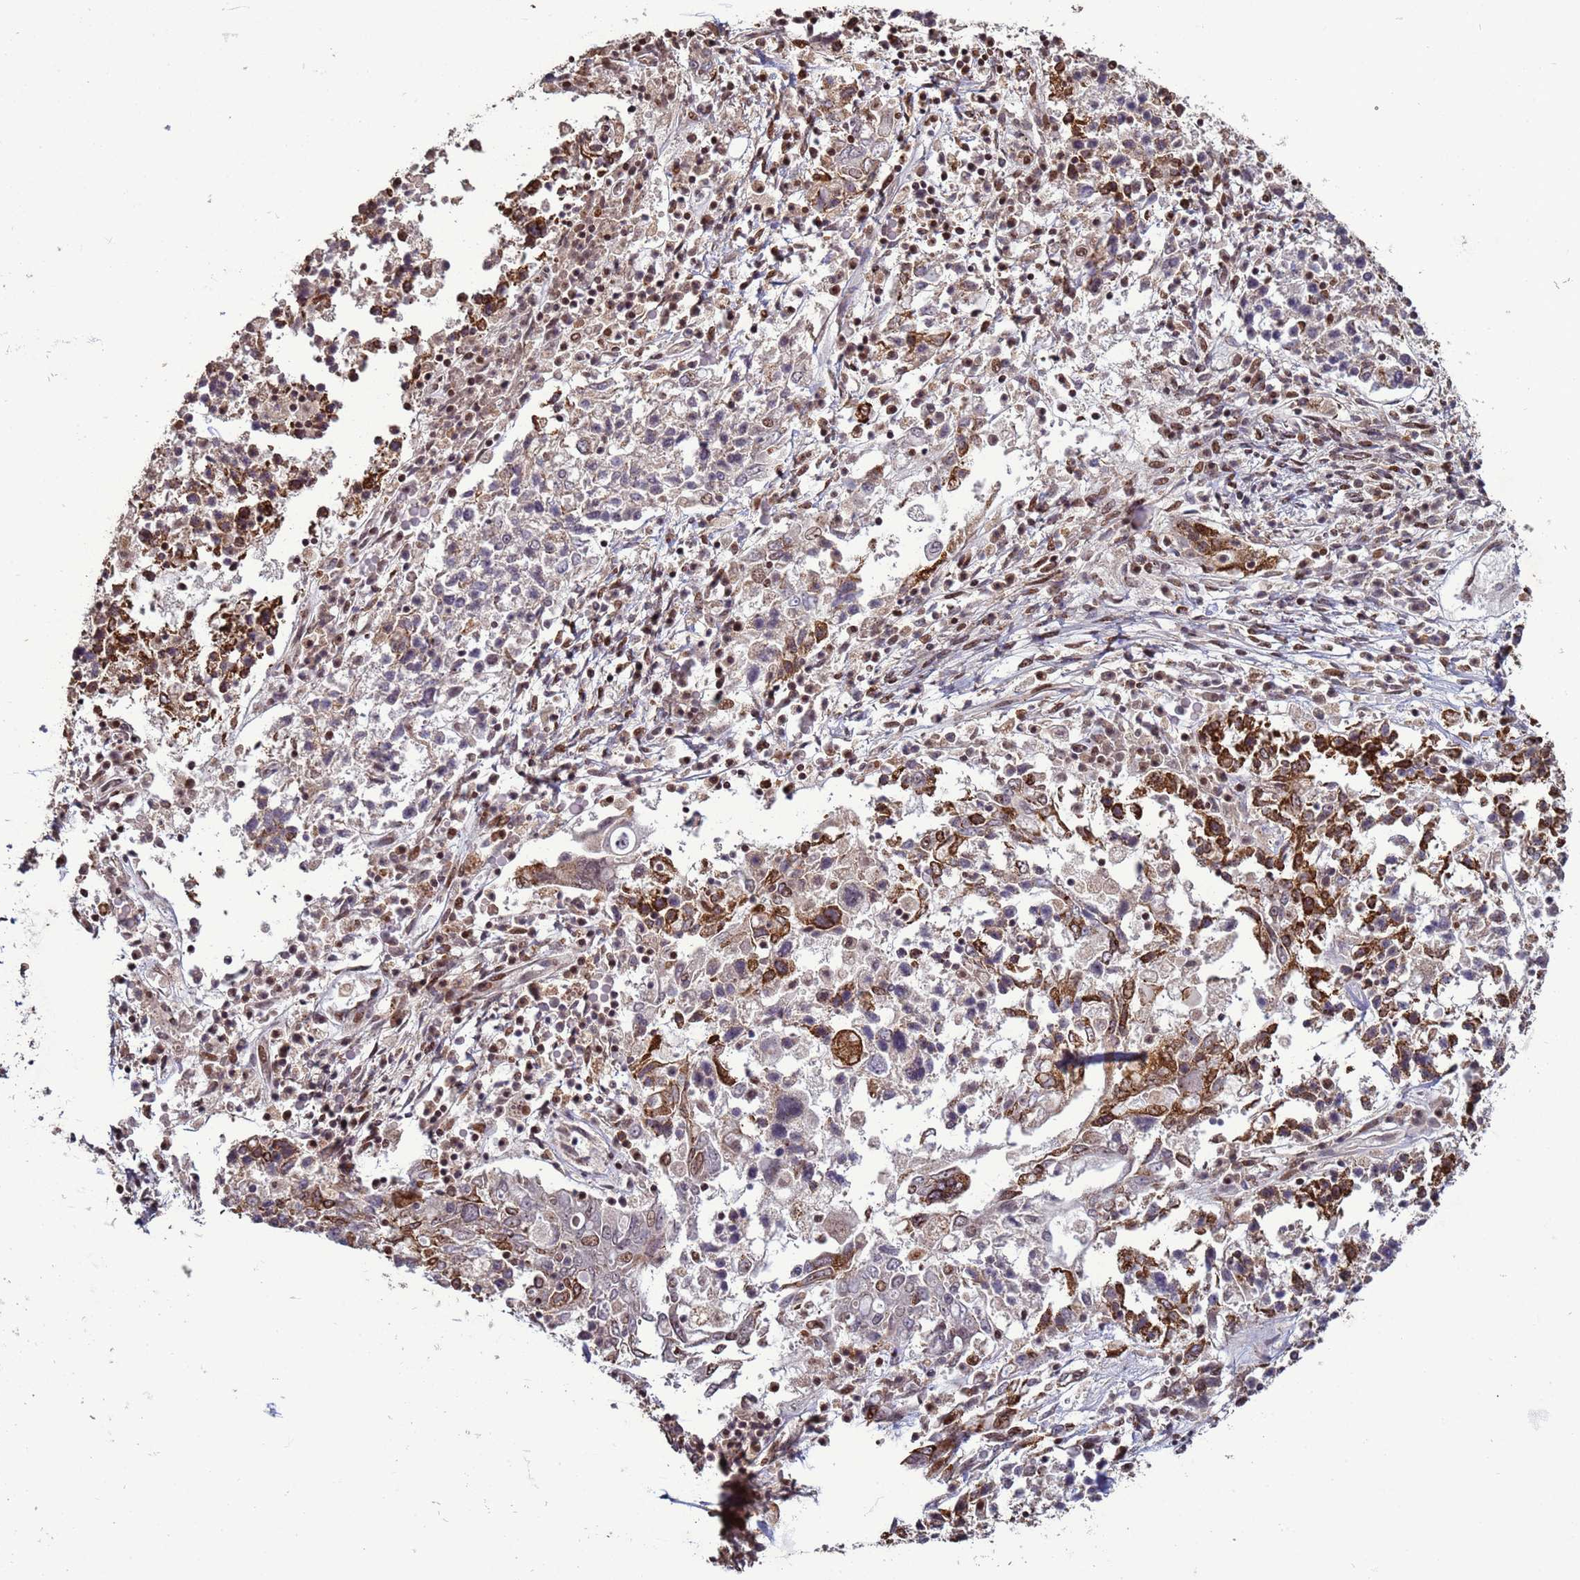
{"staining": {"intensity": "strong", "quantity": "<25%", "location": "cytoplasmic/membranous"}, "tissue": "ovarian cancer", "cell_type": "Tumor cells", "image_type": "cancer", "snomed": [{"axis": "morphology", "description": "Carcinoma, endometroid"}, {"axis": "topography", "description": "Ovary"}], "caption": "Immunohistochemistry staining of ovarian cancer, which displays medium levels of strong cytoplasmic/membranous staining in about <25% of tumor cells indicating strong cytoplasmic/membranous protein expression. The staining was performed using DAB (3,3'-diaminobenzidine) (brown) for protein detection and nuclei were counterstained in hematoxylin (blue).", "gene": "HGH1", "patient": {"sex": "female", "age": 62}}